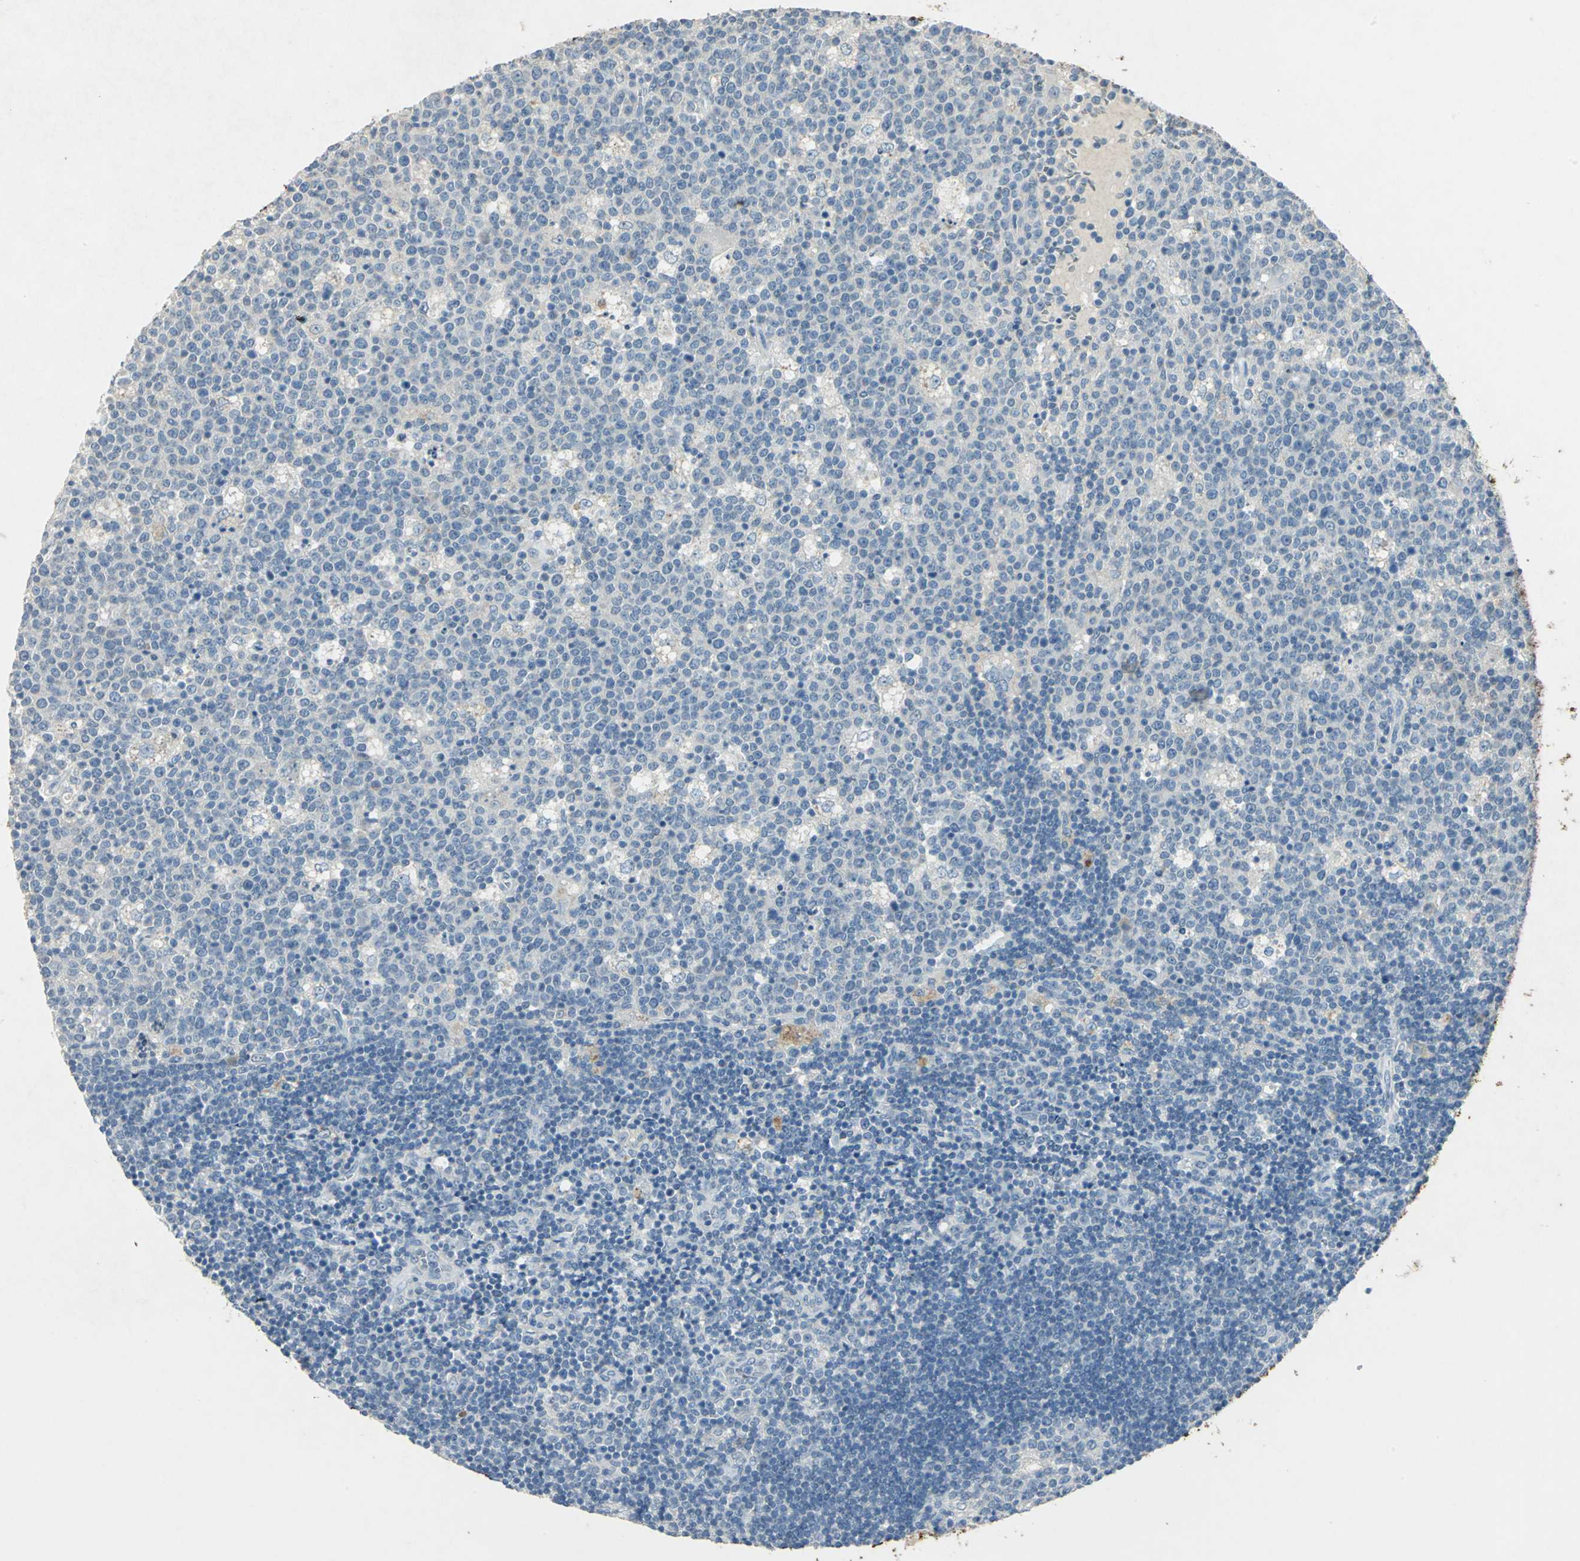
{"staining": {"intensity": "negative", "quantity": "none", "location": "none"}, "tissue": "lymph node", "cell_type": "Germinal center cells", "image_type": "normal", "snomed": [{"axis": "morphology", "description": "Normal tissue, NOS"}, {"axis": "topography", "description": "Lymph node"}, {"axis": "topography", "description": "Salivary gland"}], "caption": "Immunohistochemistry histopathology image of benign human lymph node stained for a protein (brown), which displays no staining in germinal center cells.", "gene": "CAMK2B", "patient": {"sex": "male", "age": 8}}